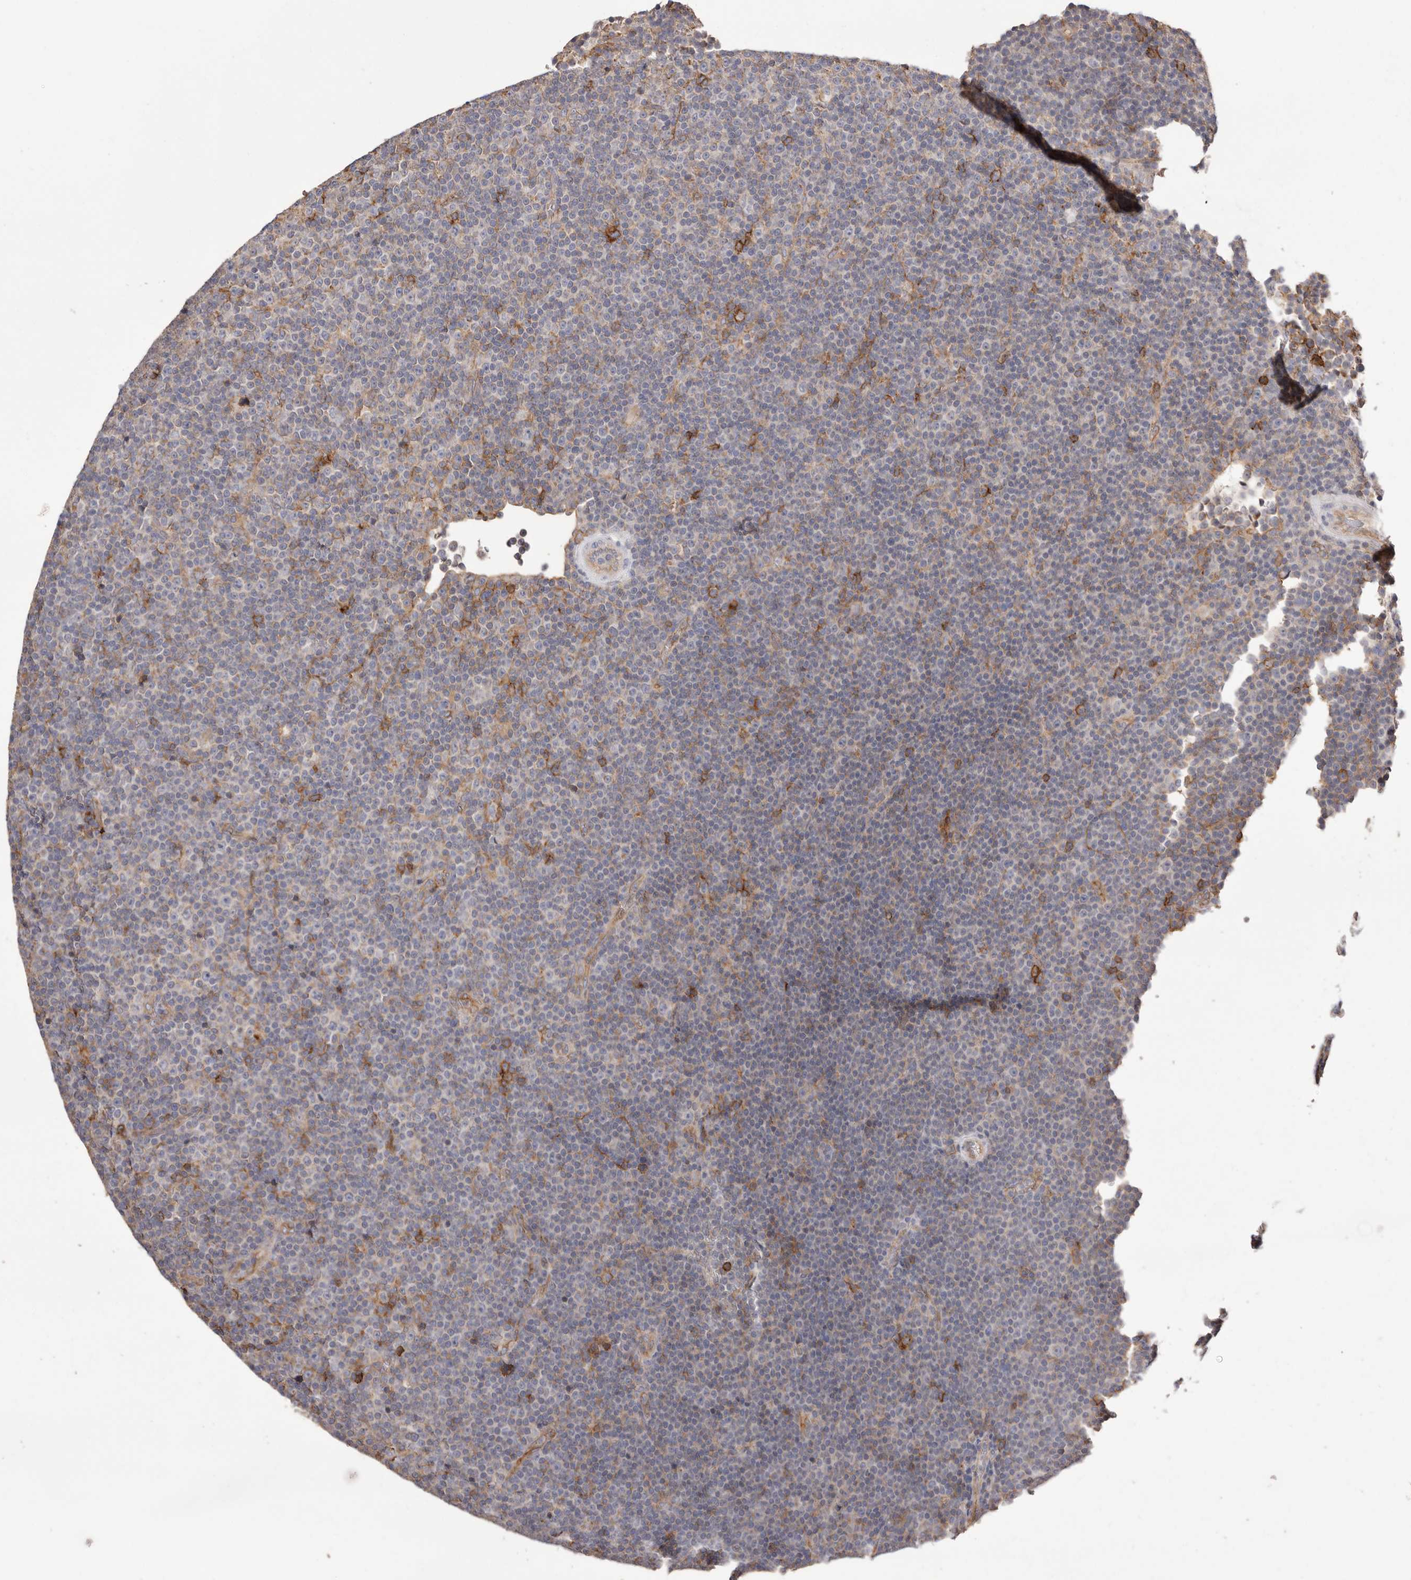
{"staining": {"intensity": "moderate", "quantity": "<25%", "location": "cytoplasmic/membranous"}, "tissue": "lymphoma", "cell_type": "Tumor cells", "image_type": "cancer", "snomed": [{"axis": "morphology", "description": "Malignant lymphoma, non-Hodgkin's type, Low grade"}, {"axis": "topography", "description": "Lymph node"}], "caption": "Immunohistochemical staining of malignant lymphoma, non-Hodgkin's type (low-grade) shows low levels of moderate cytoplasmic/membranous positivity in approximately <25% of tumor cells.", "gene": "MMACHC", "patient": {"sex": "female", "age": 67}}